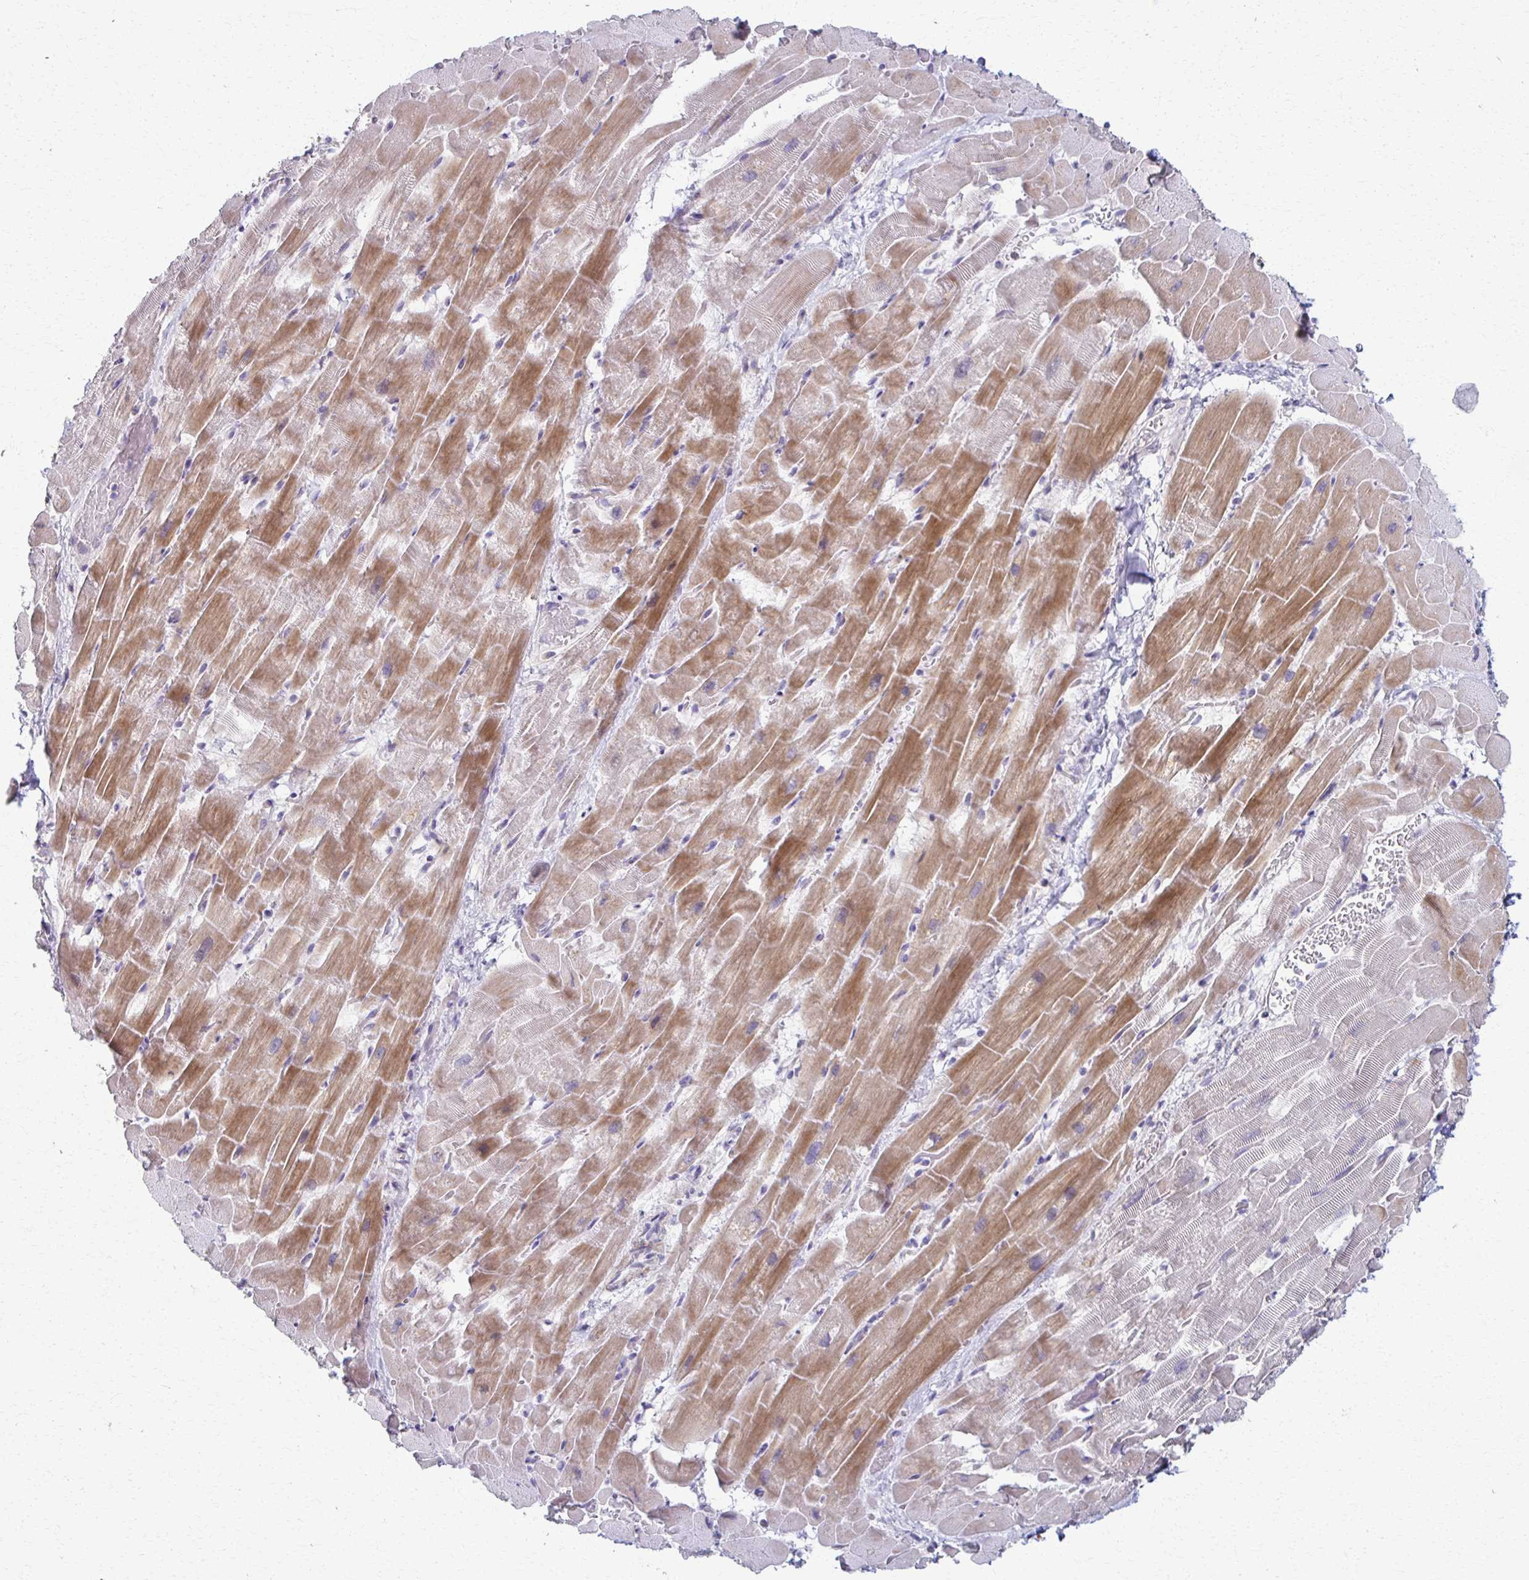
{"staining": {"intensity": "moderate", "quantity": "25%-75%", "location": "cytoplasmic/membranous"}, "tissue": "heart muscle", "cell_type": "Cardiomyocytes", "image_type": "normal", "snomed": [{"axis": "morphology", "description": "Normal tissue, NOS"}, {"axis": "topography", "description": "Heart"}], "caption": "Protein staining of benign heart muscle exhibits moderate cytoplasmic/membranous staining in about 25%-75% of cardiomyocytes.", "gene": "FOXO4", "patient": {"sex": "male", "age": 37}}